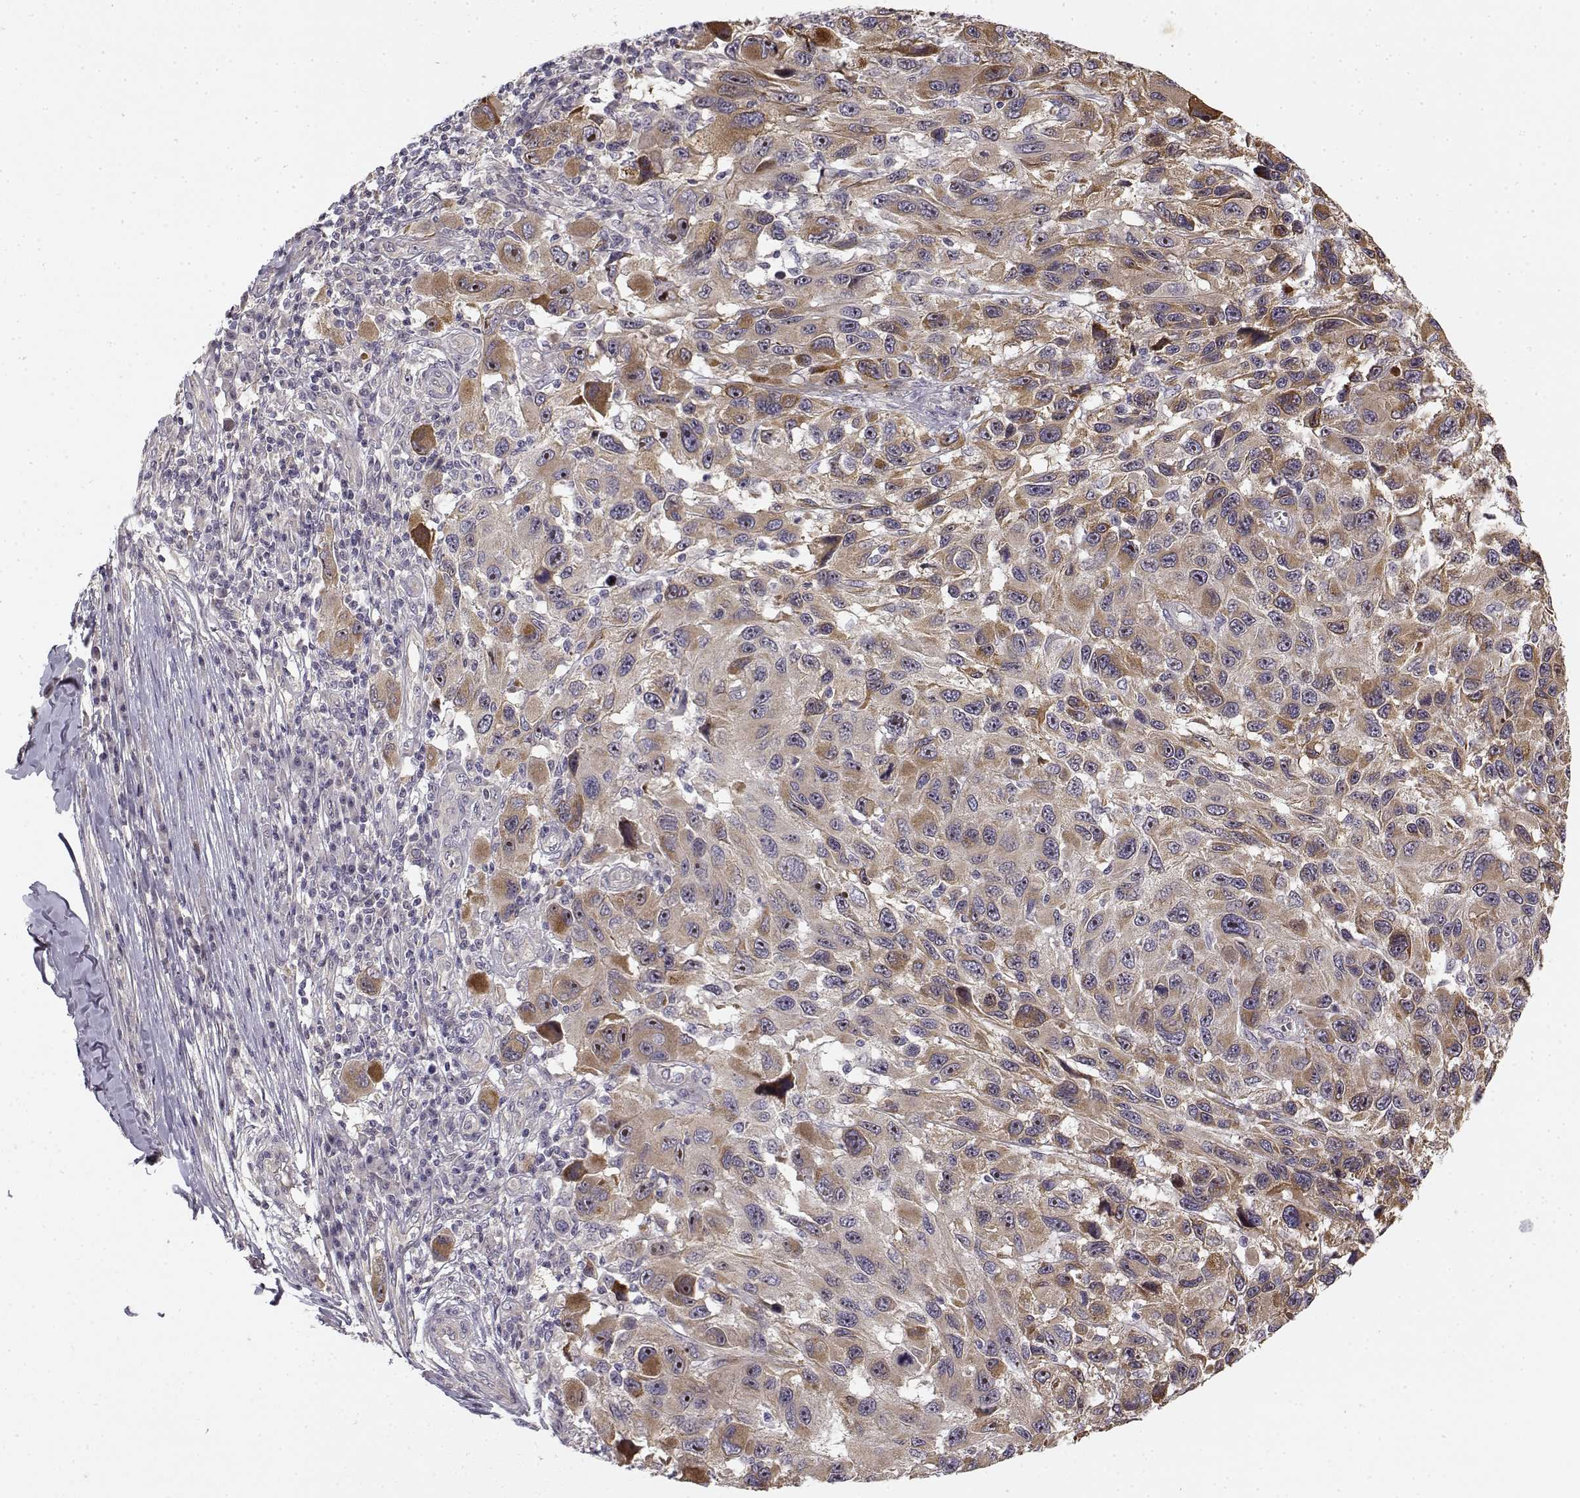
{"staining": {"intensity": "weak", "quantity": ">75%", "location": "cytoplasmic/membranous"}, "tissue": "melanoma", "cell_type": "Tumor cells", "image_type": "cancer", "snomed": [{"axis": "morphology", "description": "Malignant melanoma, NOS"}, {"axis": "topography", "description": "Skin"}], "caption": "Melanoma tissue exhibits weak cytoplasmic/membranous positivity in about >75% of tumor cells (DAB IHC with brightfield microscopy, high magnification).", "gene": "MED12L", "patient": {"sex": "male", "age": 53}}